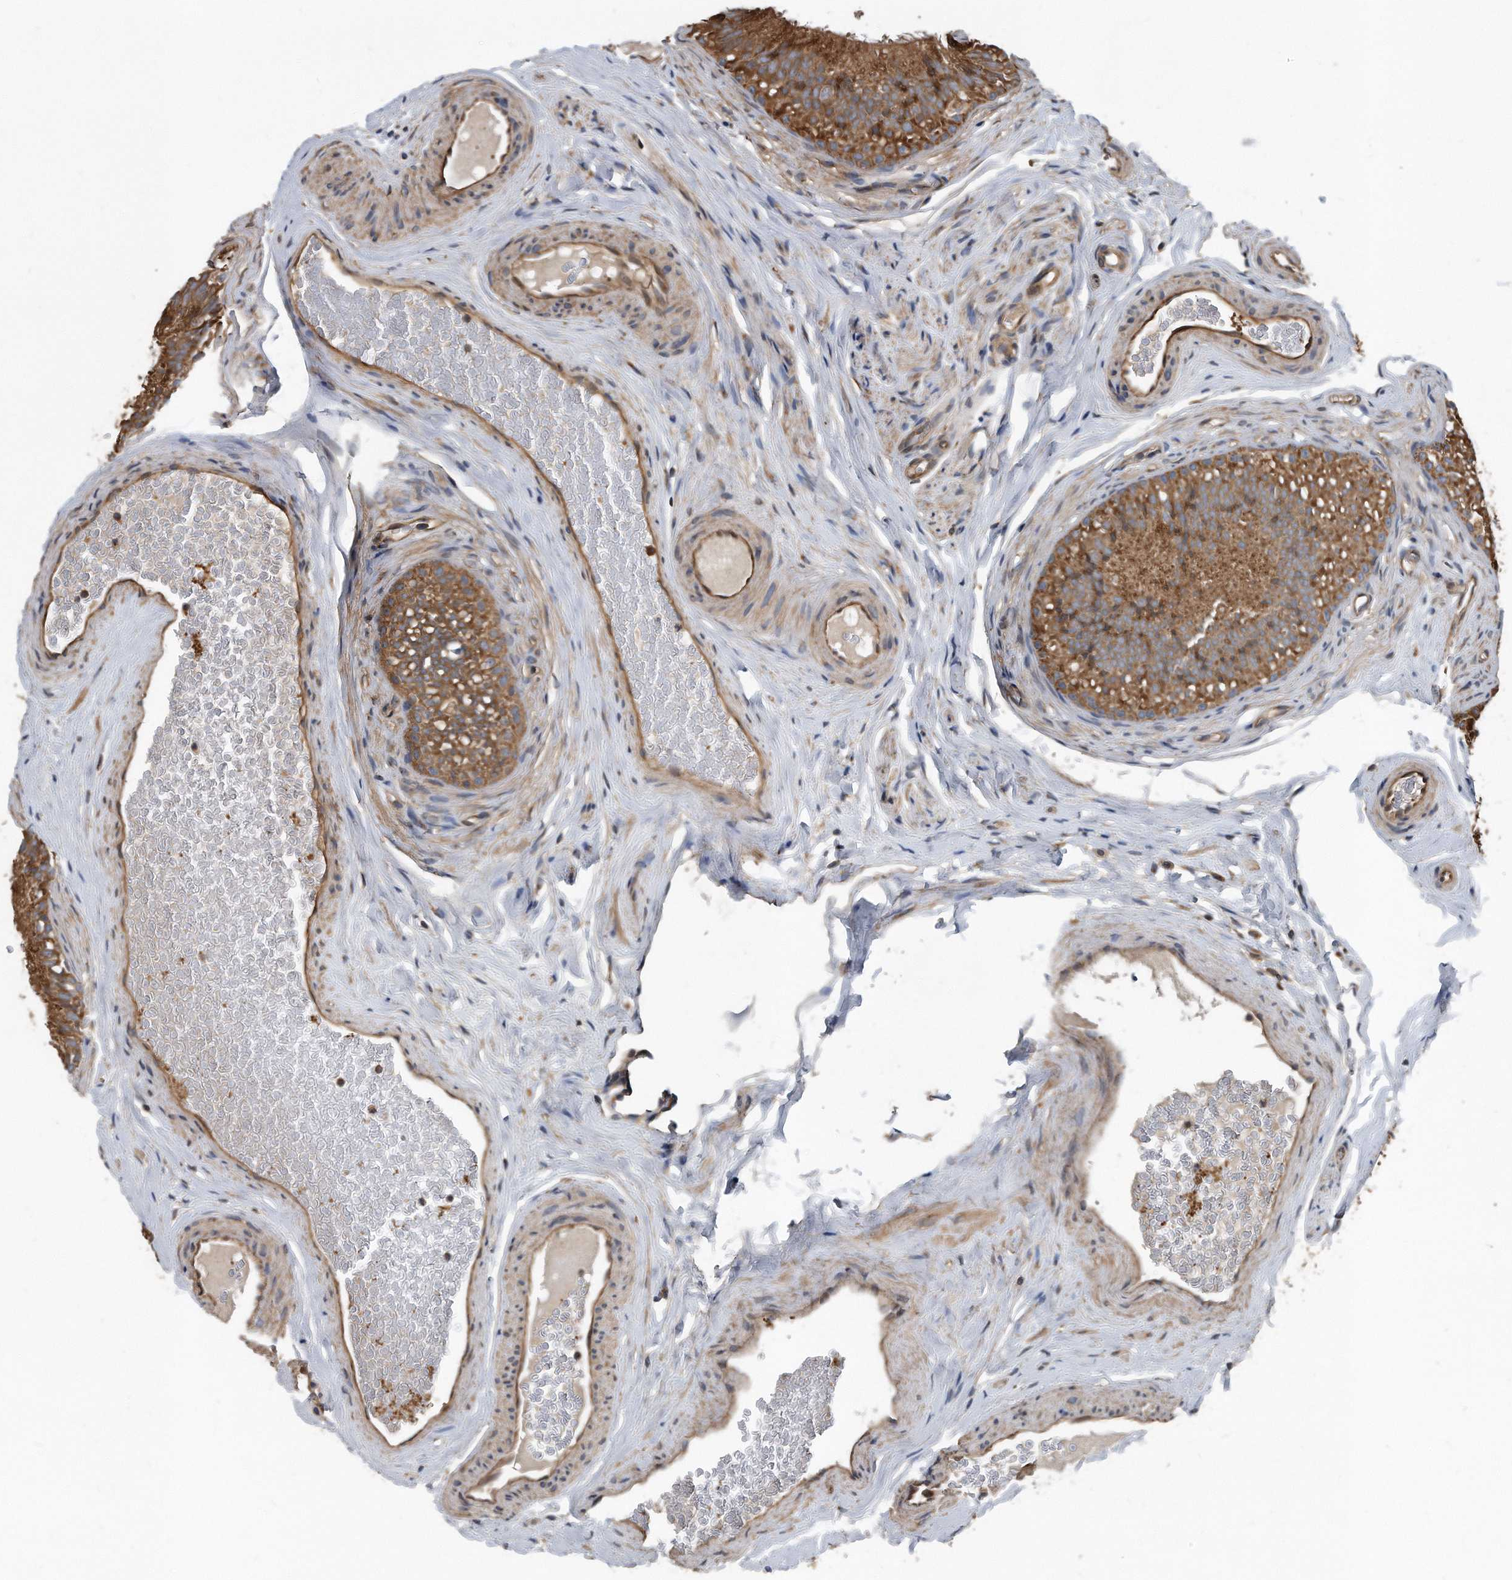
{"staining": {"intensity": "moderate", "quantity": ">75%", "location": "cytoplasmic/membranous"}, "tissue": "epididymis", "cell_type": "Glandular cells", "image_type": "normal", "snomed": [{"axis": "morphology", "description": "Normal tissue, NOS"}, {"axis": "topography", "description": "Epididymis"}], "caption": "Immunohistochemistry (IHC) of benign epididymis exhibits medium levels of moderate cytoplasmic/membranous staining in about >75% of glandular cells. The staining is performed using DAB brown chromogen to label protein expression. The nuclei are counter-stained blue using hematoxylin.", "gene": "FAM136A", "patient": {"sex": "male", "age": 29}}